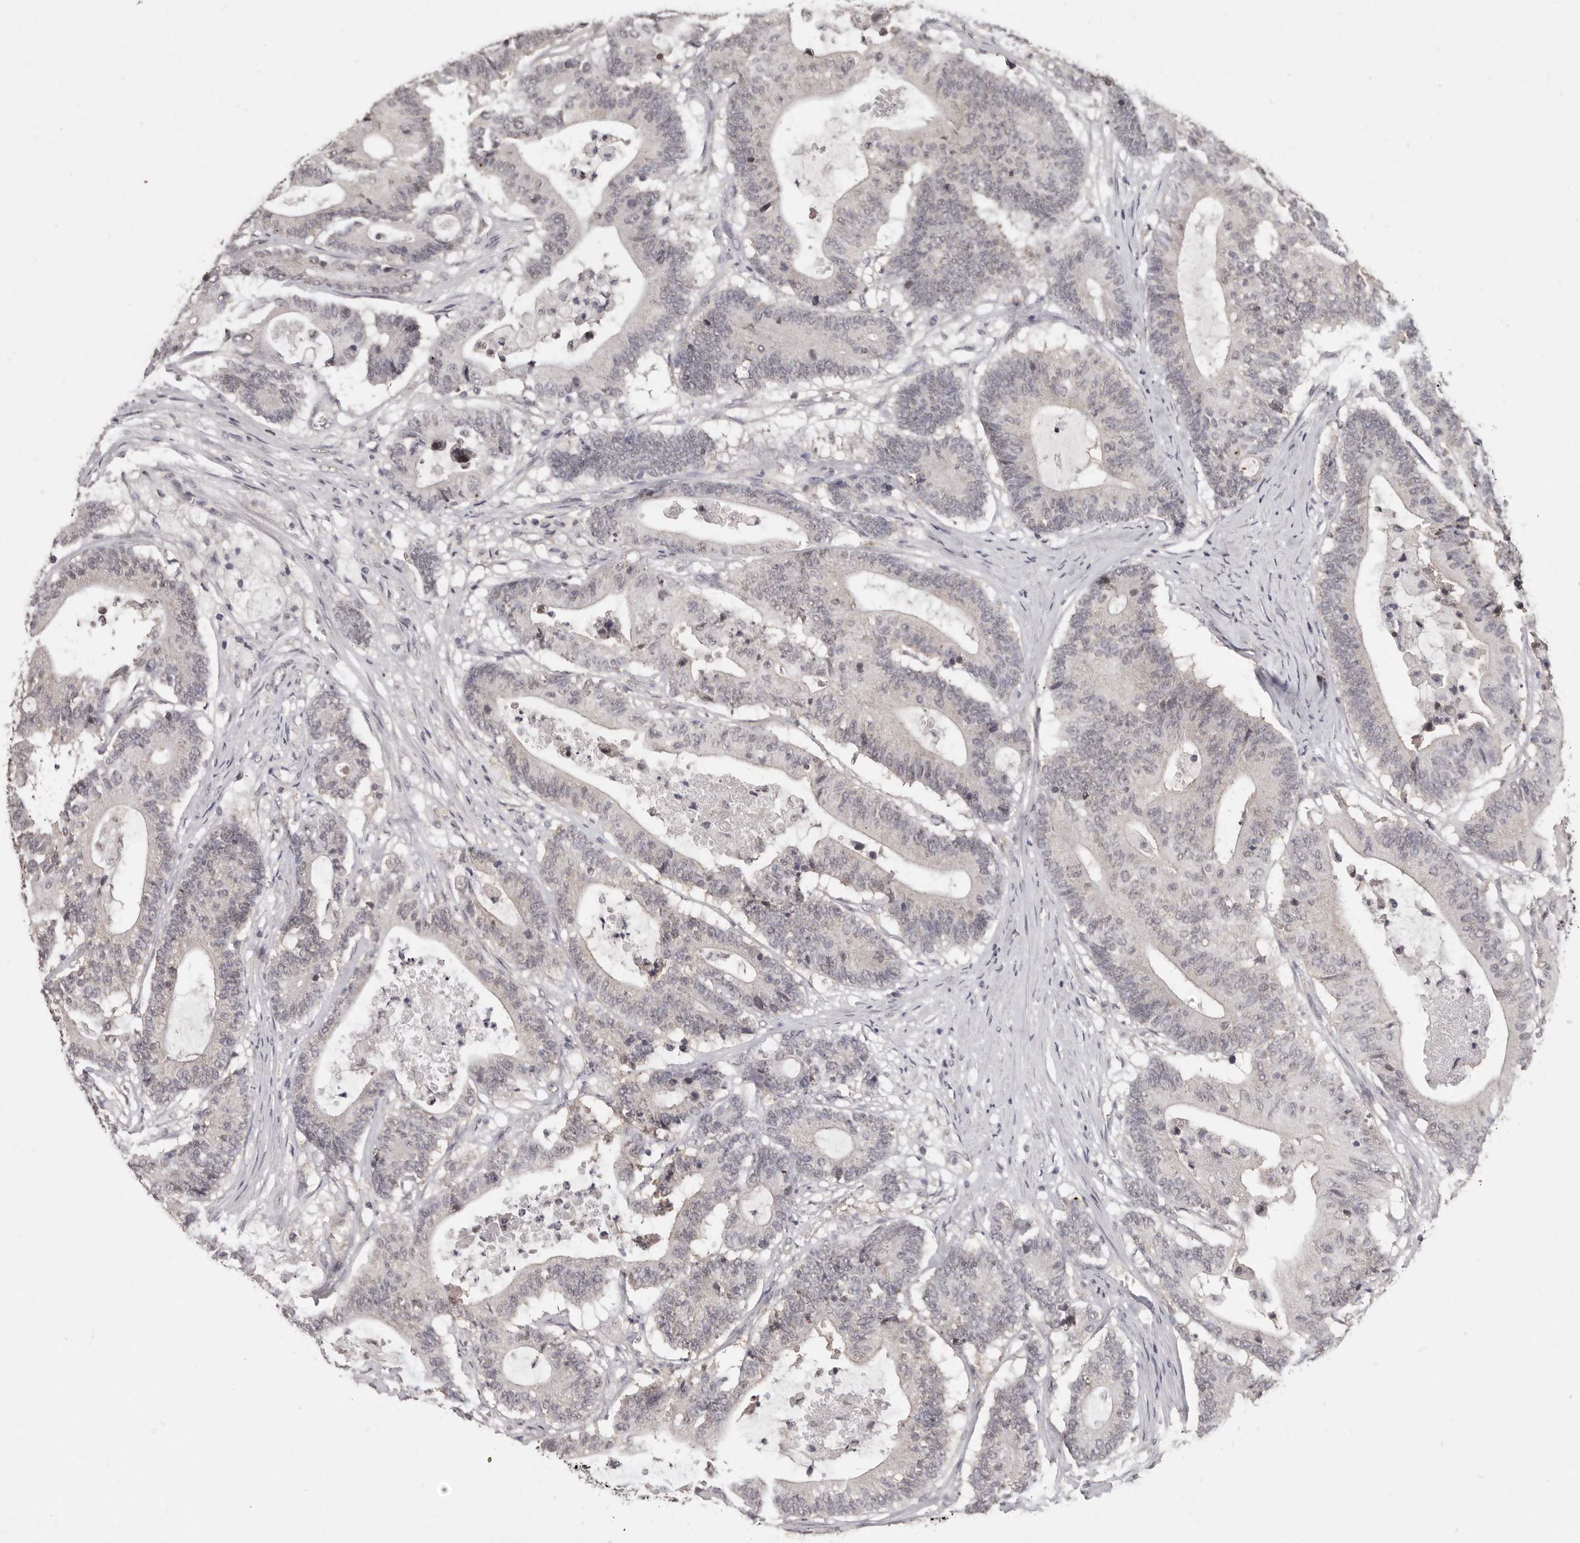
{"staining": {"intensity": "negative", "quantity": "none", "location": "none"}, "tissue": "colorectal cancer", "cell_type": "Tumor cells", "image_type": "cancer", "snomed": [{"axis": "morphology", "description": "Adenocarcinoma, NOS"}, {"axis": "topography", "description": "Colon"}], "caption": "A photomicrograph of human colorectal cancer is negative for staining in tumor cells. (DAB (3,3'-diaminobenzidine) immunohistochemistry with hematoxylin counter stain).", "gene": "LINGO2", "patient": {"sex": "female", "age": 84}}